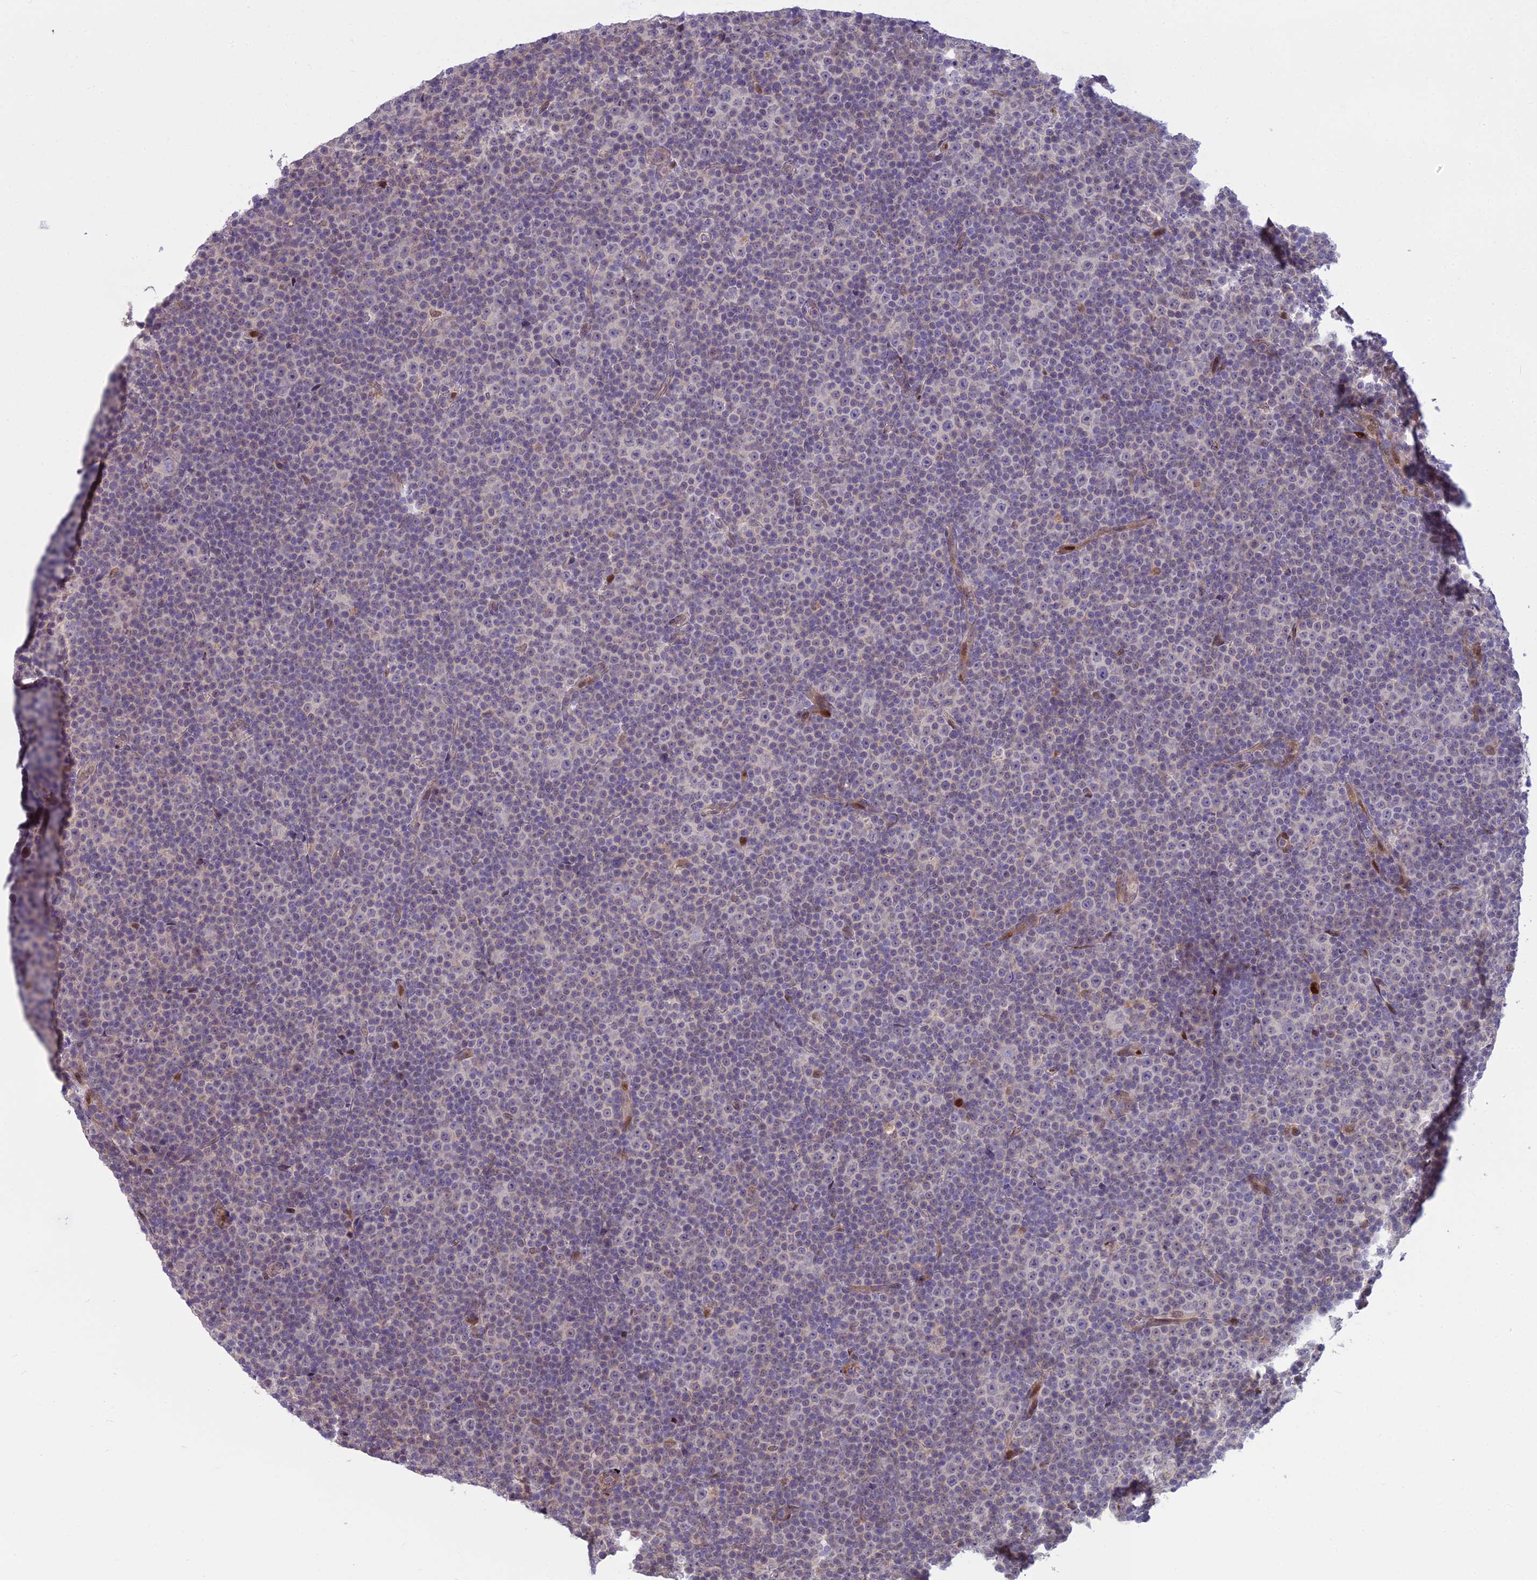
{"staining": {"intensity": "negative", "quantity": "none", "location": "none"}, "tissue": "lymphoma", "cell_type": "Tumor cells", "image_type": "cancer", "snomed": [{"axis": "morphology", "description": "Malignant lymphoma, non-Hodgkin's type, Low grade"}, {"axis": "topography", "description": "Lymph node"}], "caption": "Photomicrograph shows no protein expression in tumor cells of lymphoma tissue.", "gene": "AP1M1", "patient": {"sex": "female", "age": 67}}